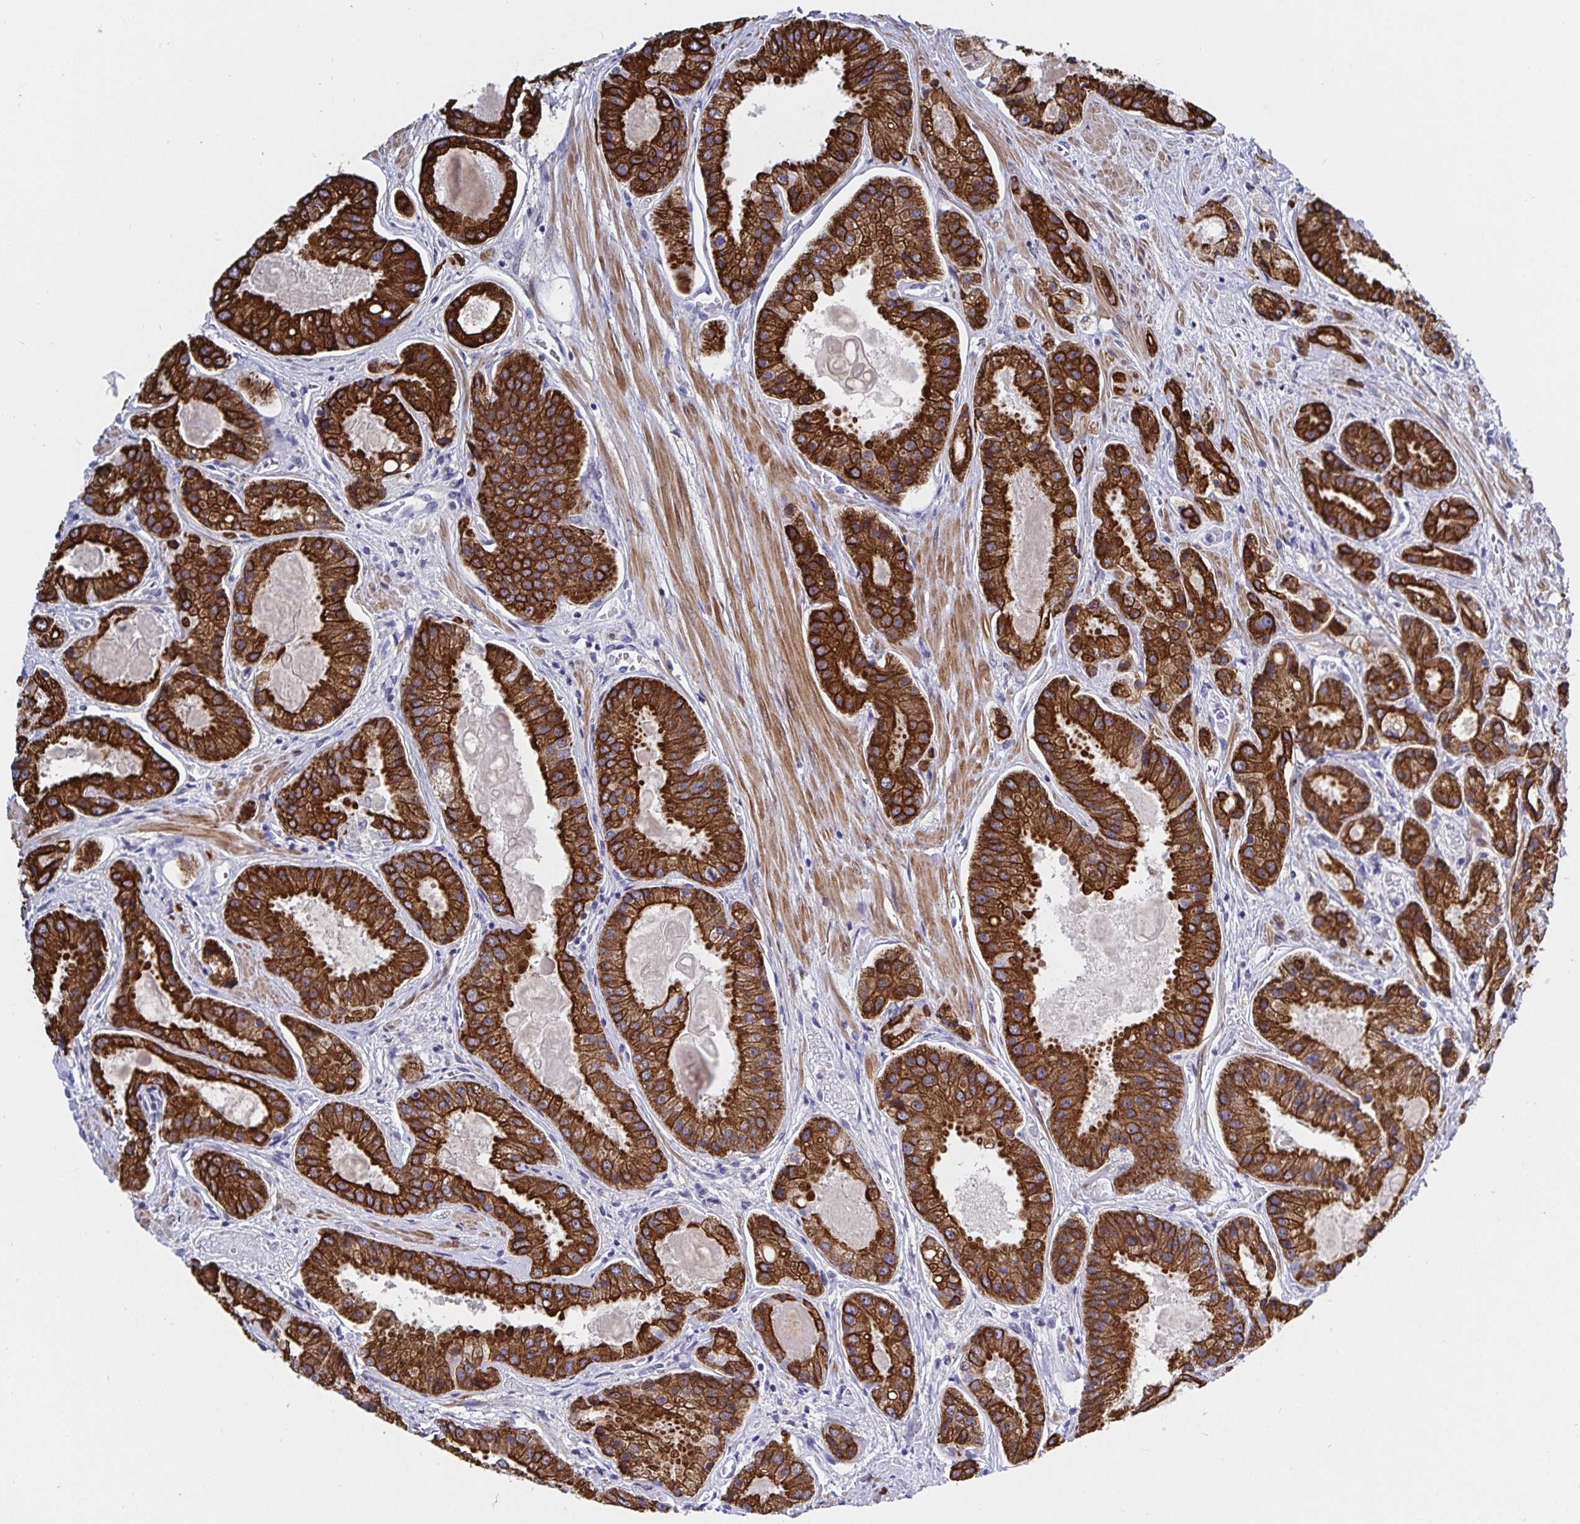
{"staining": {"intensity": "strong", "quantity": ">75%", "location": "cytoplasmic/membranous"}, "tissue": "prostate cancer", "cell_type": "Tumor cells", "image_type": "cancer", "snomed": [{"axis": "morphology", "description": "Adenocarcinoma, High grade"}, {"axis": "topography", "description": "Prostate"}], "caption": "Prostate cancer (adenocarcinoma (high-grade)) stained for a protein (brown) shows strong cytoplasmic/membranous positive expression in about >75% of tumor cells.", "gene": "ZIK1", "patient": {"sex": "male", "age": 67}}